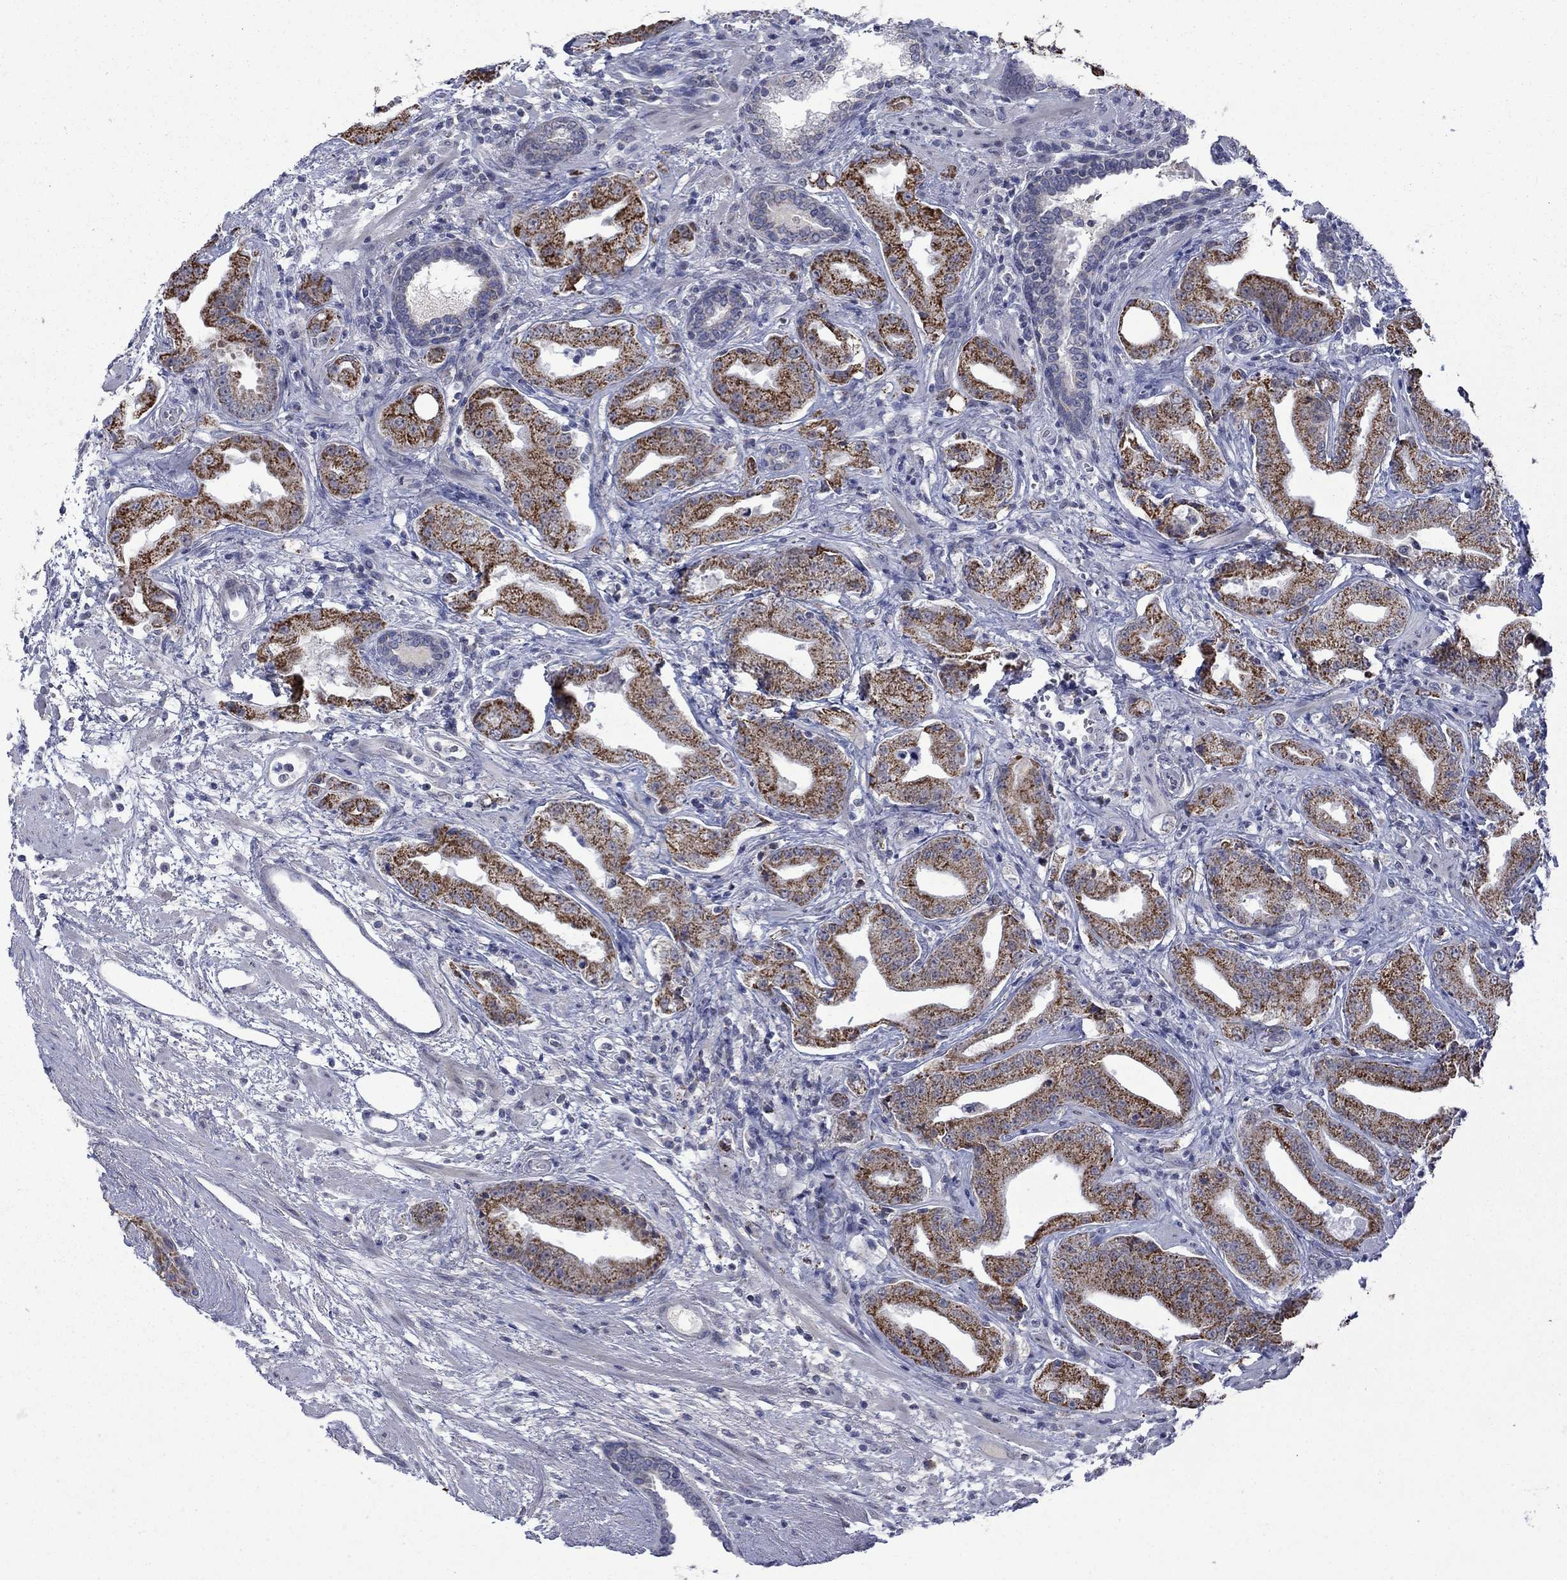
{"staining": {"intensity": "strong", "quantity": ">75%", "location": "cytoplasmic/membranous"}, "tissue": "prostate cancer", "cell_type": "Tumor cells", "image_type": "cancer", "snomed": [{"axis": "morphology", "description": "Adenocarcinoma, Low grade"}, {"axis": "topography", "description": "Prostate"}], "caption": "Immunohistochemical staining of human prostate adenocarcinoma (low-grade) displays high levels of strong cytoplasmic/membranous staining in about >75% of tumor cells.", "gene": "KCNJ16", "patient": {"sex": "male", "age": 62}}